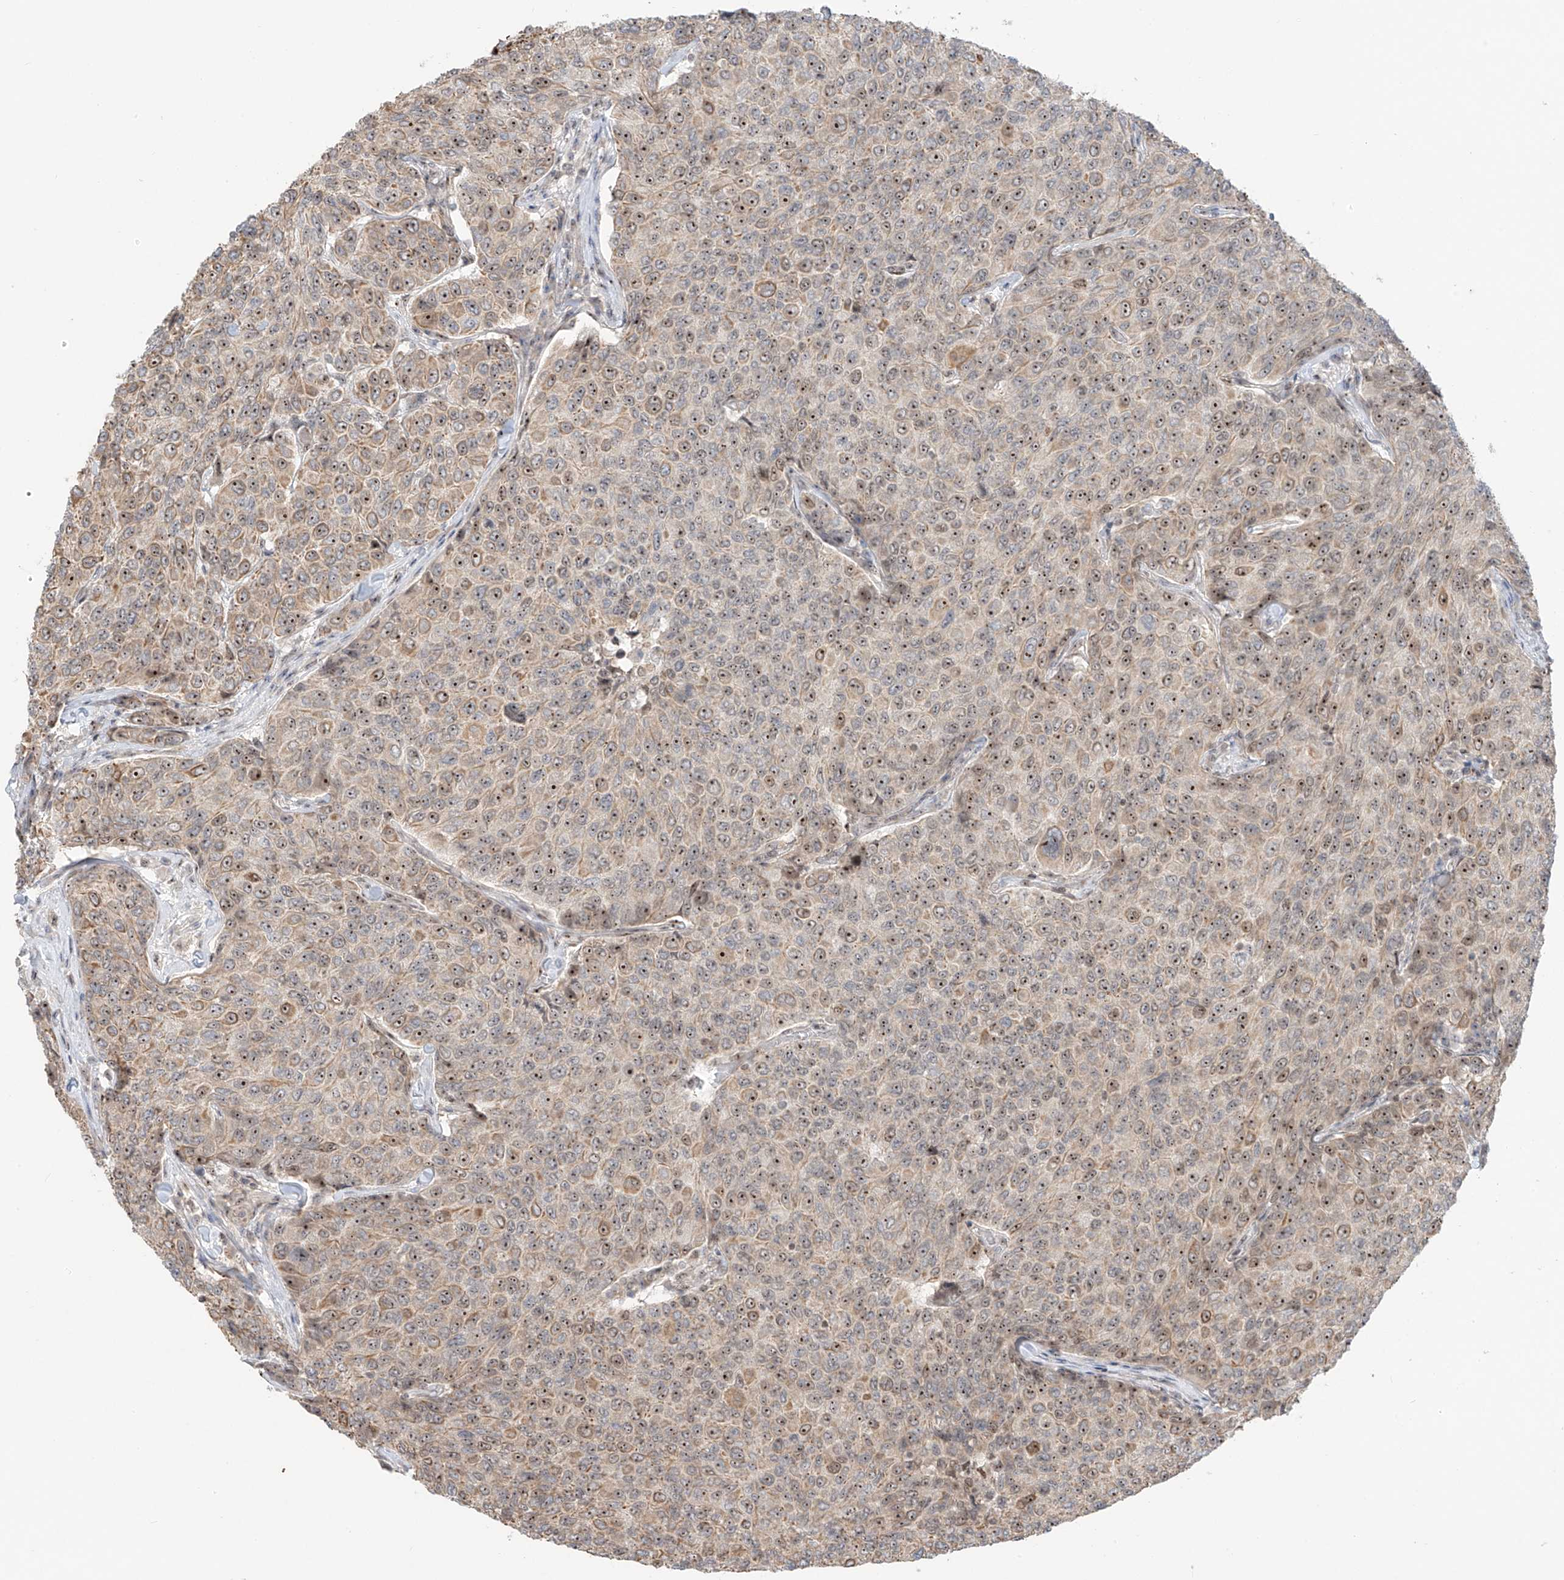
{"staining": {"intensity": "moderate", "quantity": ">75%", "location": "cytoplasmic/membranous,nuclear"}, "tissue": "breast cancer", "cell_type": "Tumor cells", "image_type": "cancer", "snomed": [{"axis": "morphology", "description": "Duct carcinoma"}, {"axis": "topography", "description": "Breast"}], "caption": "This histopathology image displays immunohistochemistry (IHC) staining of human breast cancer, with medium moderate cytoplasmic/membranous and nuclear staining in approximately >75% of tumor cells.", "gene": "ZNF512", "patient": {"sex": "female", "age": 55}}